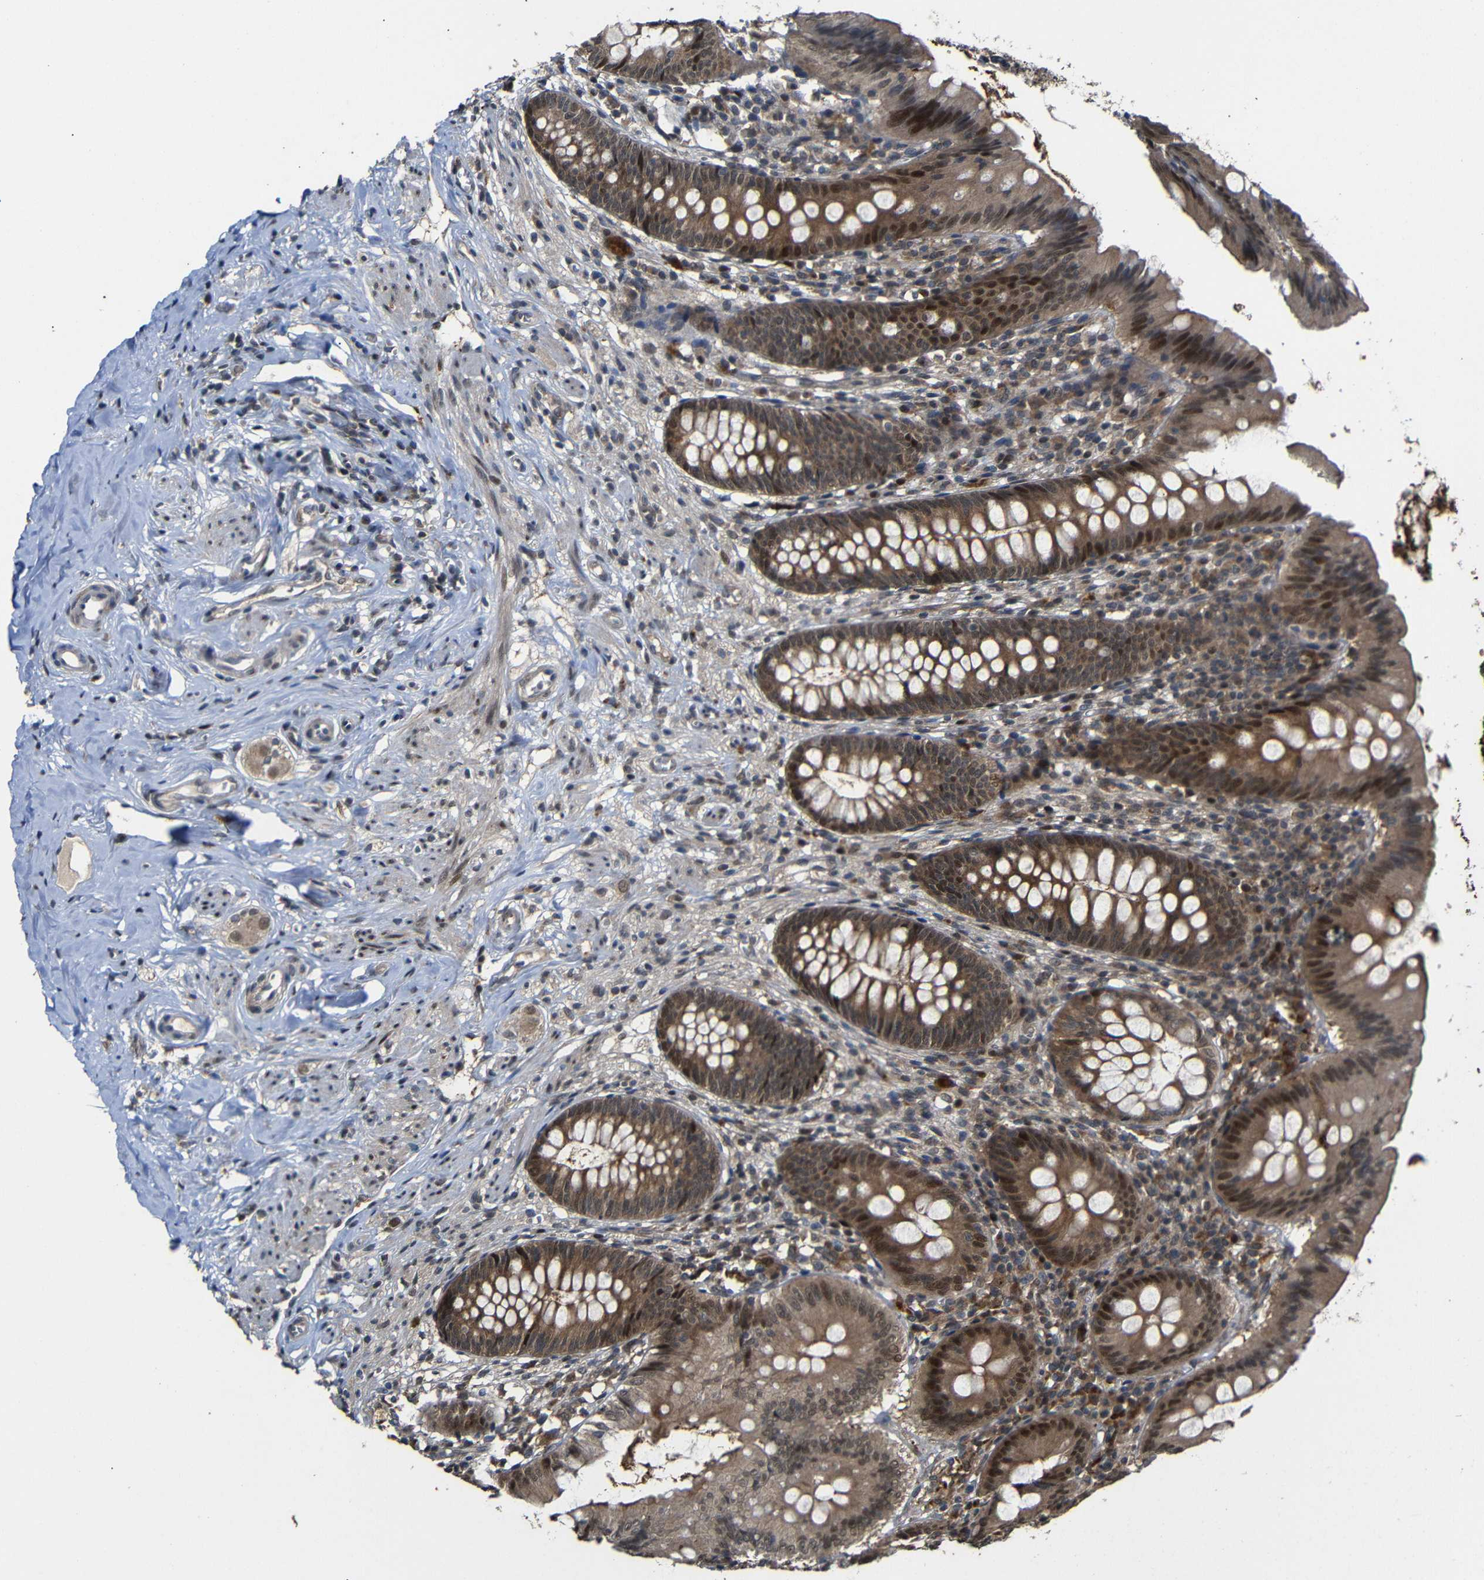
{"staining": {"intensity": "moderate", "quantity": ">75%", "location": "cytoplasmic/membranous"}, "tissue": "appendix", "cell_type": "Glandular cells", "image_type": "normal", "snomed": [{"axis": "morphology", "description": "Normal tissue, NOS"}, {"axis": "topography", "description": "Appendix"}], "caption": "A micrograph of human appendix stained for a protein displays moderate cytoplasmic/membranous brown staining in glandular cells. Using DAB (brown) and hematoxylin (blue) stains, captured at high magnification using brightfield microscopy.", "gene": "ATG12", "patient": {"sex": "male", "age": 56}}